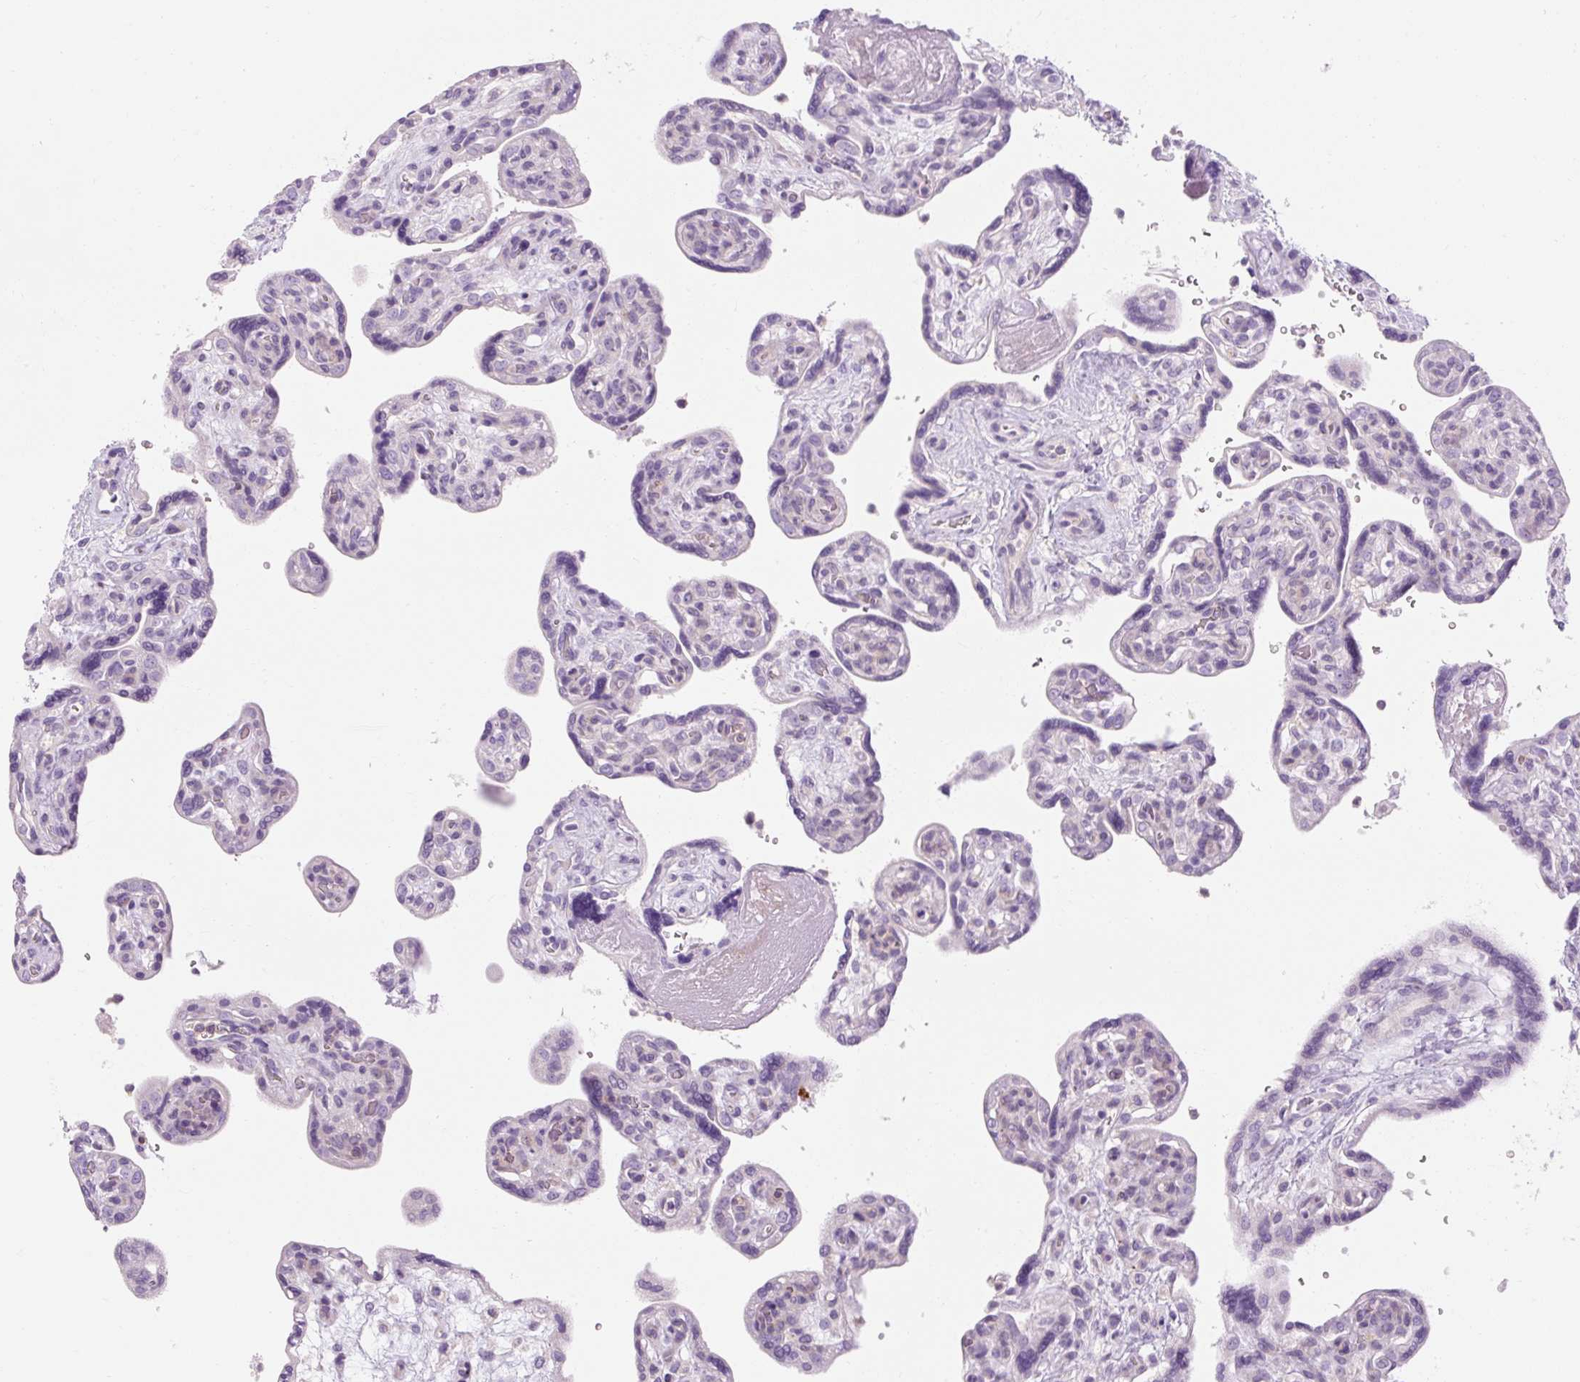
{"staining": {"intensity": "negative", "quantity": "none", "location": "none"}, "tissue": "placenta", "cell_type": "Trophoblastic cells", "image_type": "normal", "snomed": [{"axis": "morphology", "description": "Normal tissue, NOS"}, {"axis": "topography", "description": "Placenta"}], "caption": "Immunohistochemistry (IHC) micrograph of unremarkable placenta: human placenta stained with DAB shows no significant protein expression in trophoblastic cells. The staining is performed using DAB brown chromogen with nuclei counter-stained in using hematoxylin.", "gene": "TIGD2", "patient": {"sex": "female", "age": 39}}